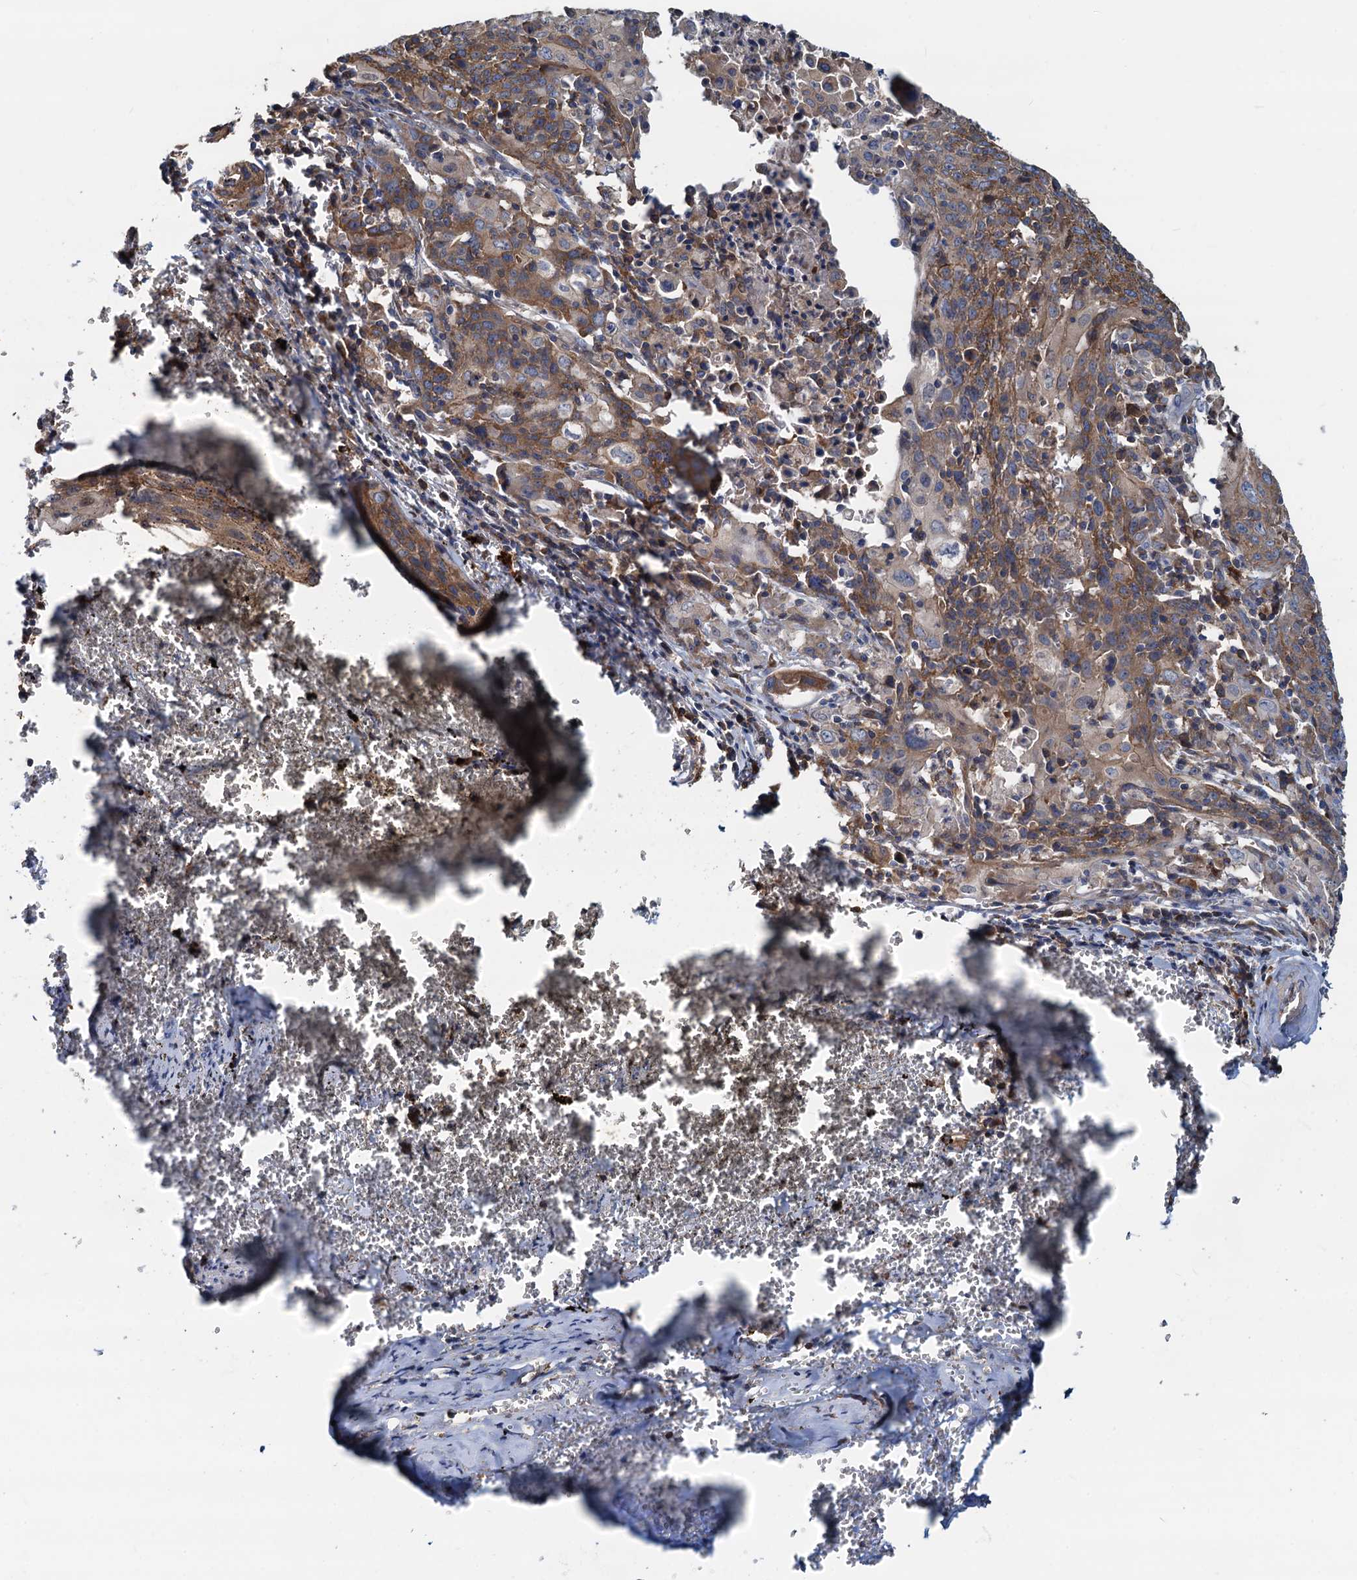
{"staining": {"intensity": "moderate", "quantity": ">75%", "location": "cytoplasmic/membranous"}, "tissue": "cervical cancer", "cell_type": "Tumor cells", "image_type": "cancer", "snomed": [{"axis": "morphology", "description": "Squamous cell carcinoma, NOS"}, {"axis": "topography", "description": "Cervix"}], "caption": "Cervical squamous cell carcinoma was stained to show a protein in brown. There is medium levels of moderate cytoplasmic/membranous expression in about >75% of tumor cells. The protein is stained brown, and the nuclei are stained in blue (DAB IHC with brightfield microscopy, high magnification).", "gene": "LNX2", "patient": {"sex": "female", "age": 67}}